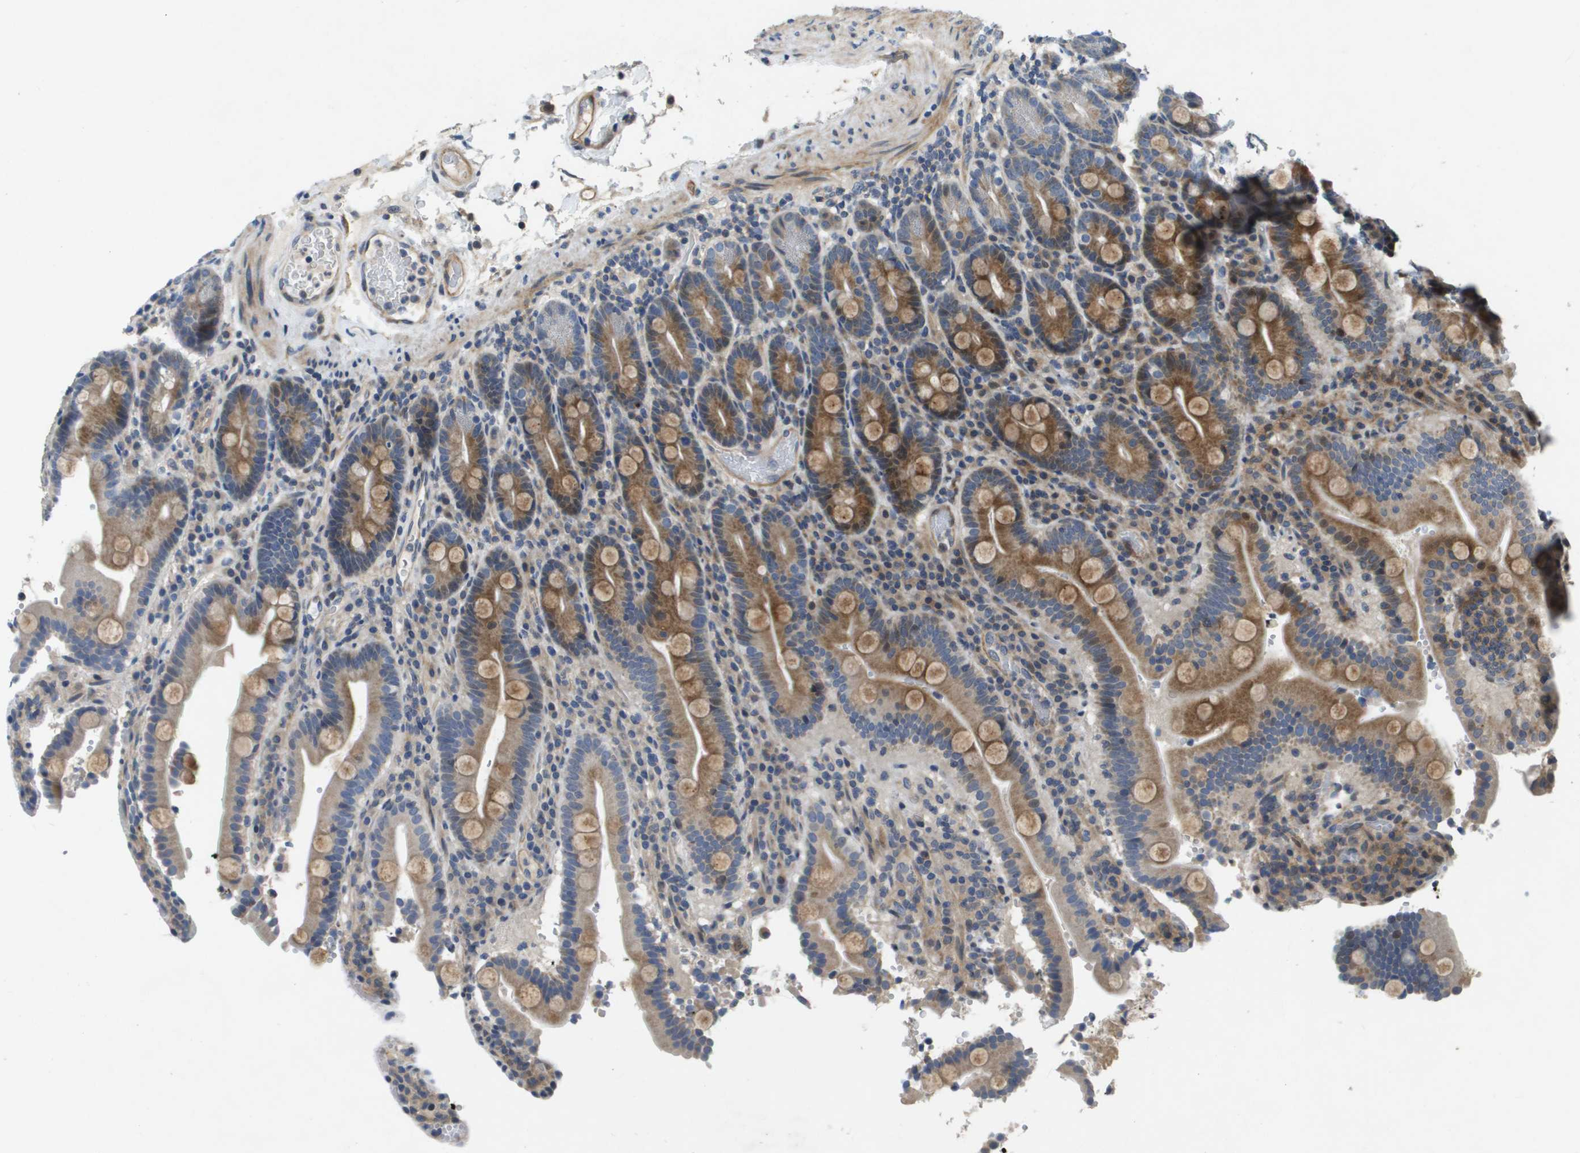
{"staining": {"intensity": "moderate", "quantity": "25%-75%", "location": "cytoplasmic/membranous"}, "tissue": "duodenum", "cell_type": "Glandular cells", "image_type": "normal", "snomed": [{"axis": "morphology", "description": "Normal tissue, NOS"}, {"axis": "topography", "description": "Small intestine, NOS"}], "caption": "Glandular cells show medium levels of moderate cytoplasmic/membranous positivity in about 25%-75% of cells in benign human duodenum.", "gene": "SCN4B", "patient": {"sex": "female", "age": 71}}